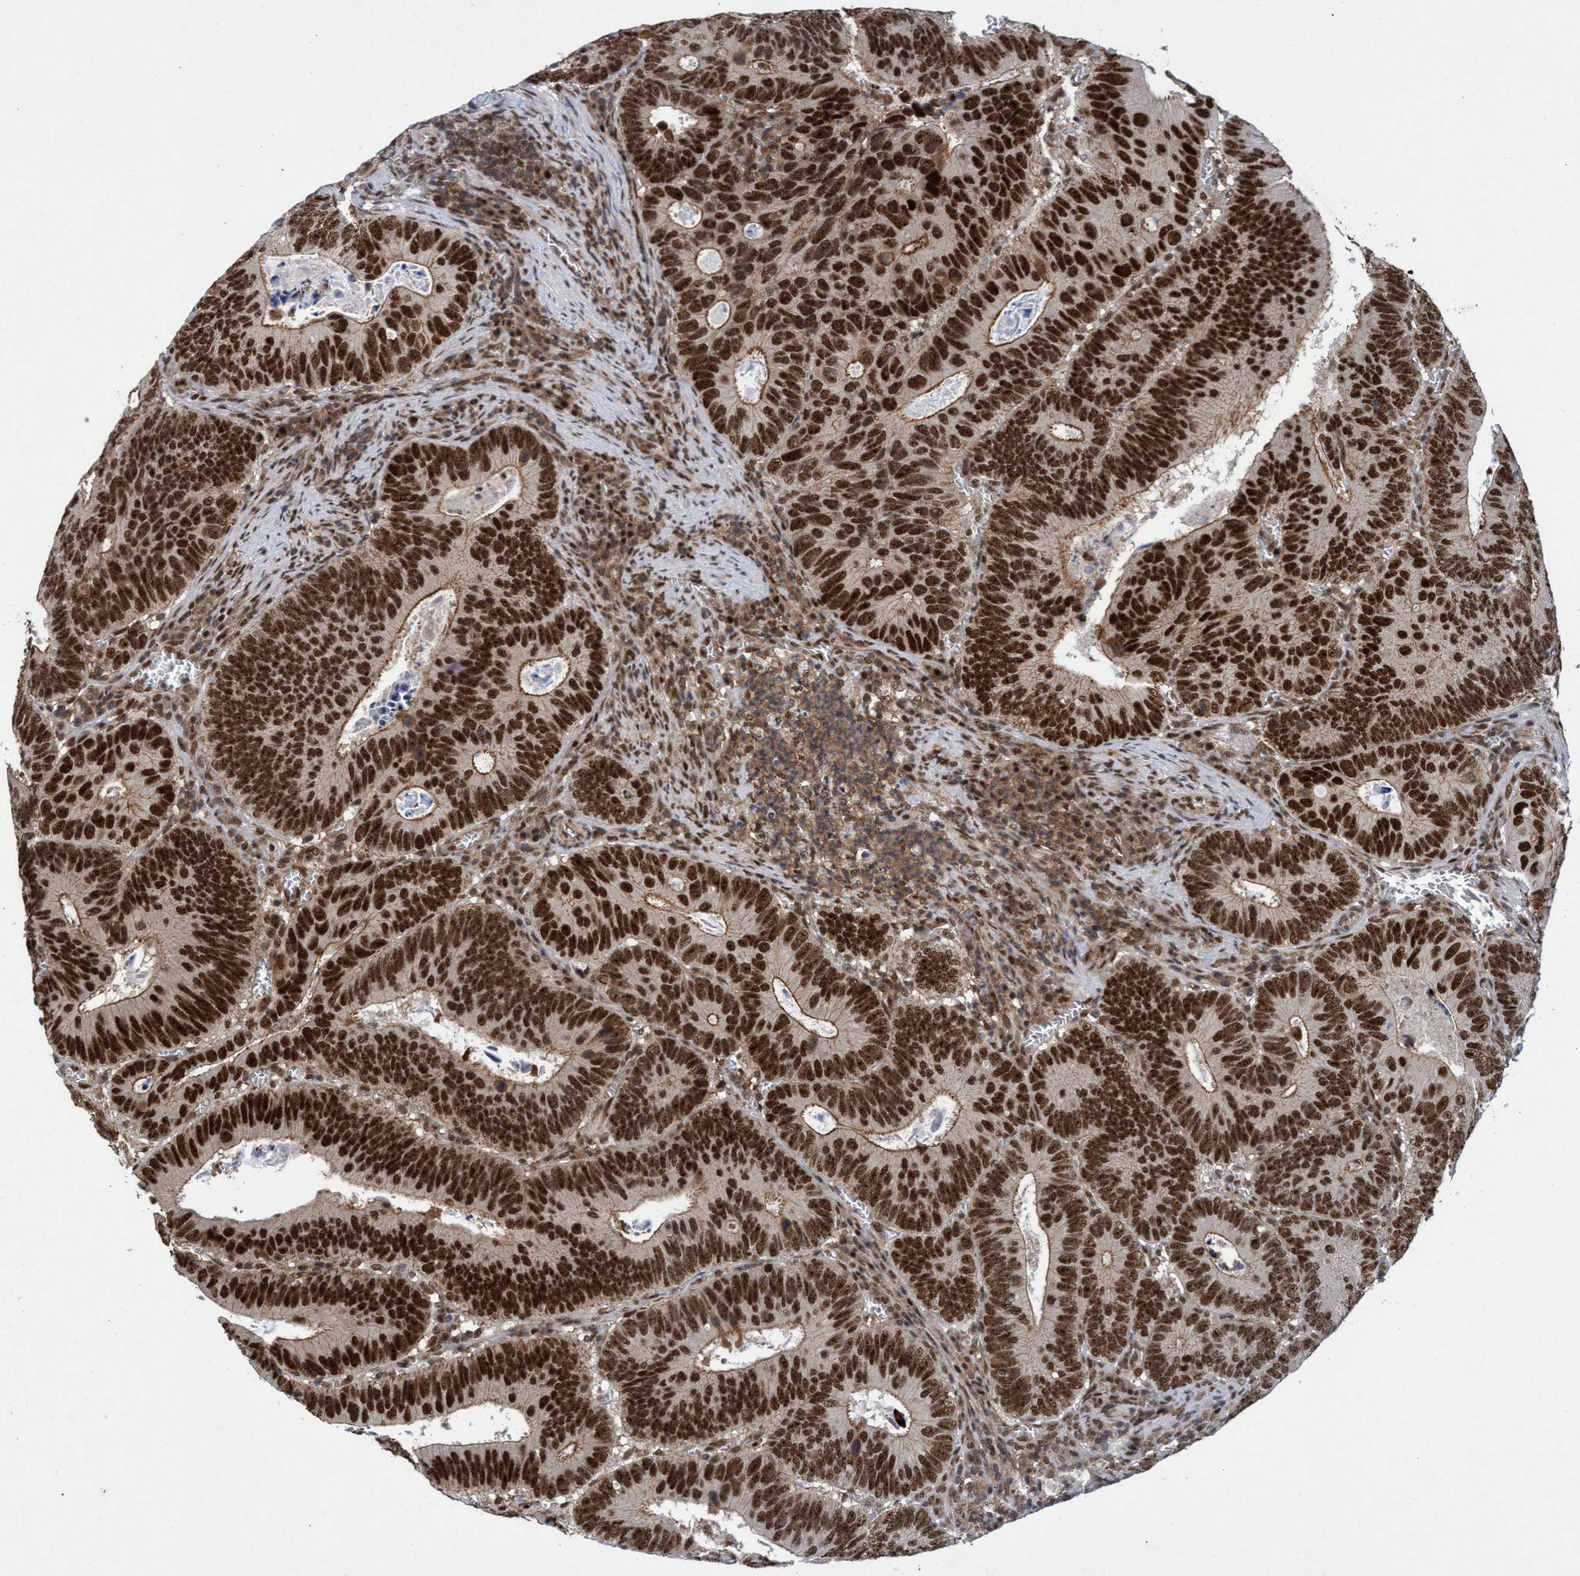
{"staining": {"intensity": "strong", "quantity": ">75%", "location": "nuclear"}, "tissue": "colorectal cancer", "cell_type": "Tumor cells", "image_type": "cancer", "snomed": [{"axis": "morphology", "description": "Inflammation, NOS"}, {"axis": "morphology", "description": "Adenocarcinoma, NOS"}, {"axis": "topography", "description": "Colon"}], "caption": "There is high levels of strong nuclear expression in tumor cells of adenocarcinoma (colorectal), as demonstrated by immunohistochemical staining (brown color).", "gene": "GTF2F1", "patient": {"sex": "male", "age": 72}}